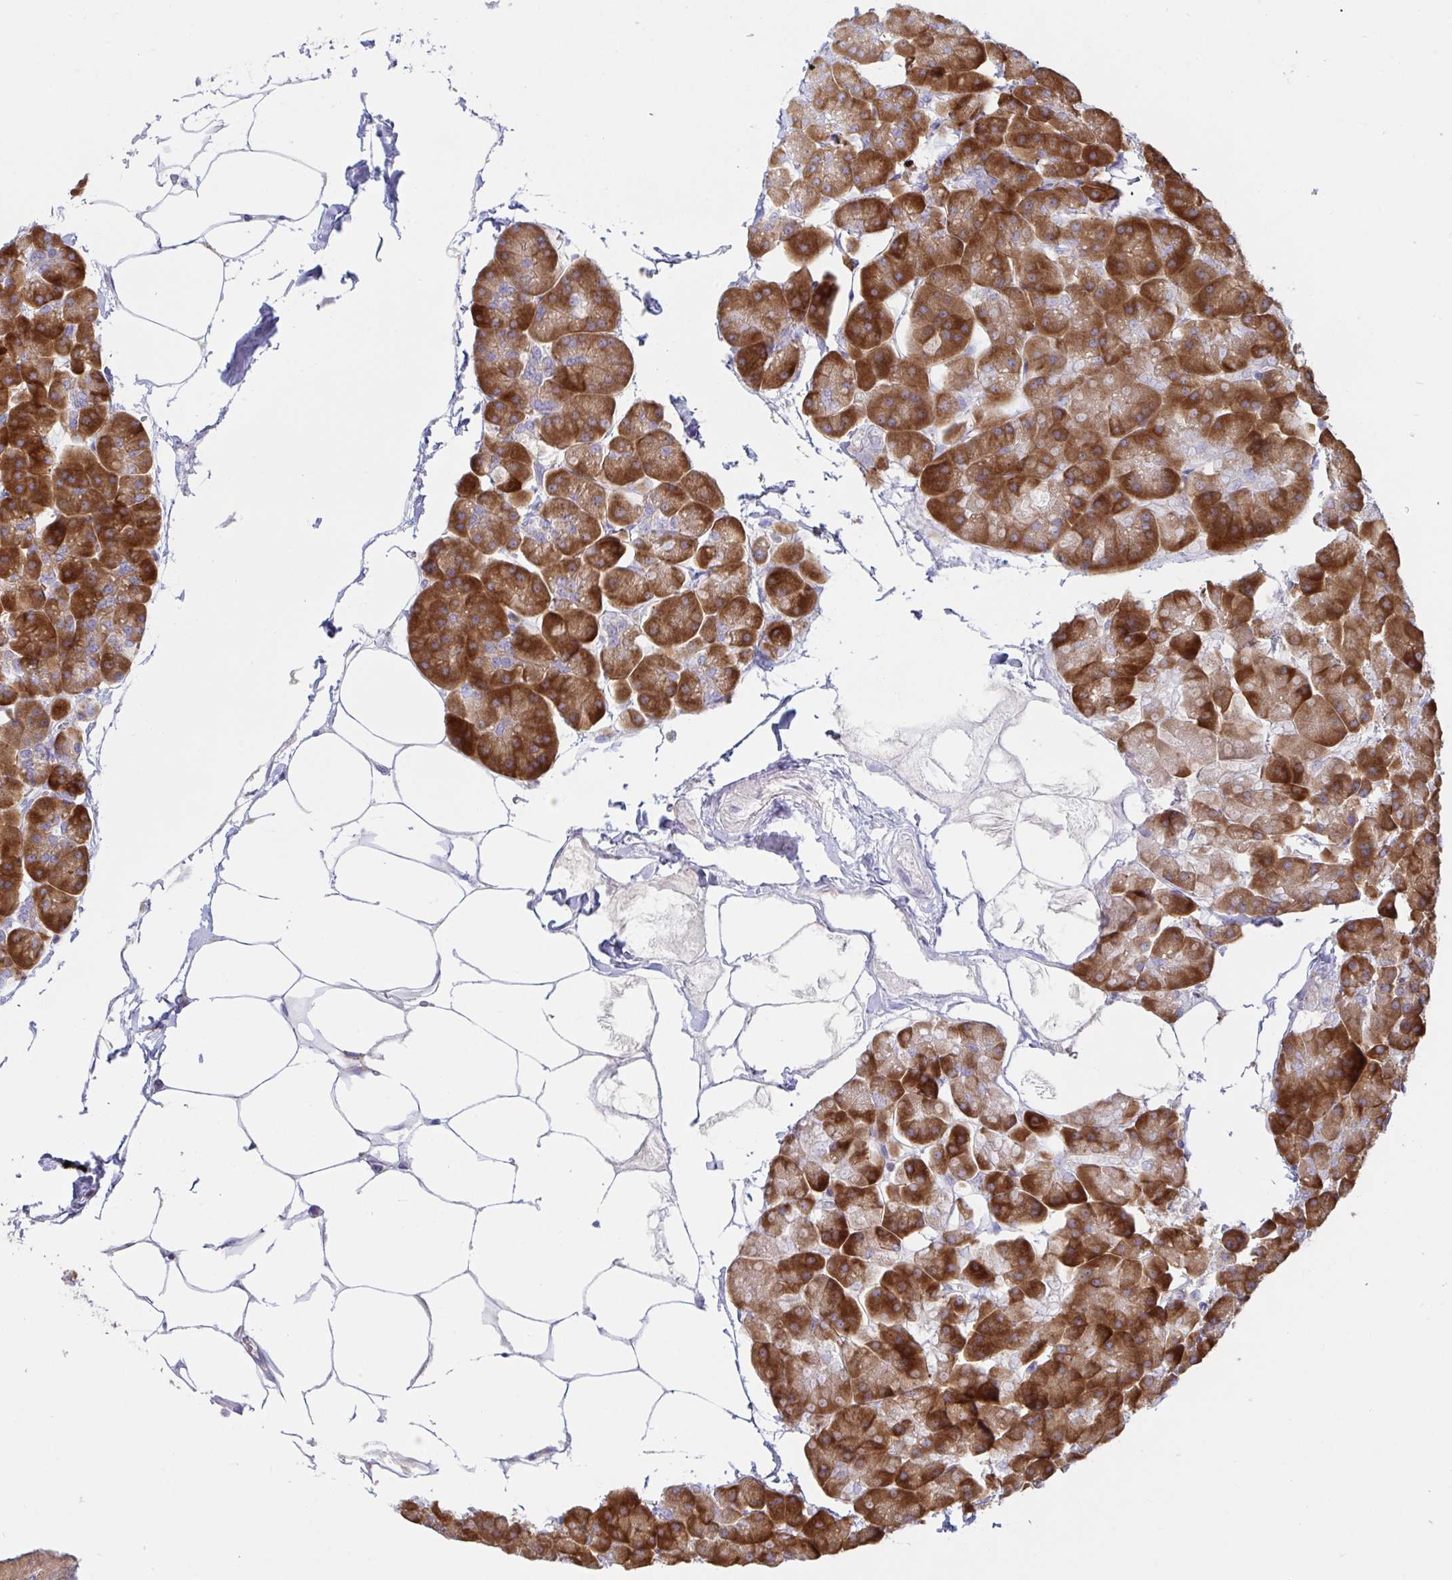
{"staining": {"intensity": "strong", "quantity": ">75%", "location": "cytoplasmic/membranous"}, "tissue": "pancreas", "cell_type": "Exocrine glandular cells", "image_type": "normal", "snomed": [{"axis": "morphology", "description": "Normal tissue, NOS"}, {"axis": "topography", "description": "Pancreas"}], "caption": "Exocrine glandular cells exhibit strong cytoplasmic/membranous expression in about >75% of cells in benign pancreas.", "gene": "YARS2", "patient": {"sex": "male", "age": 35}}